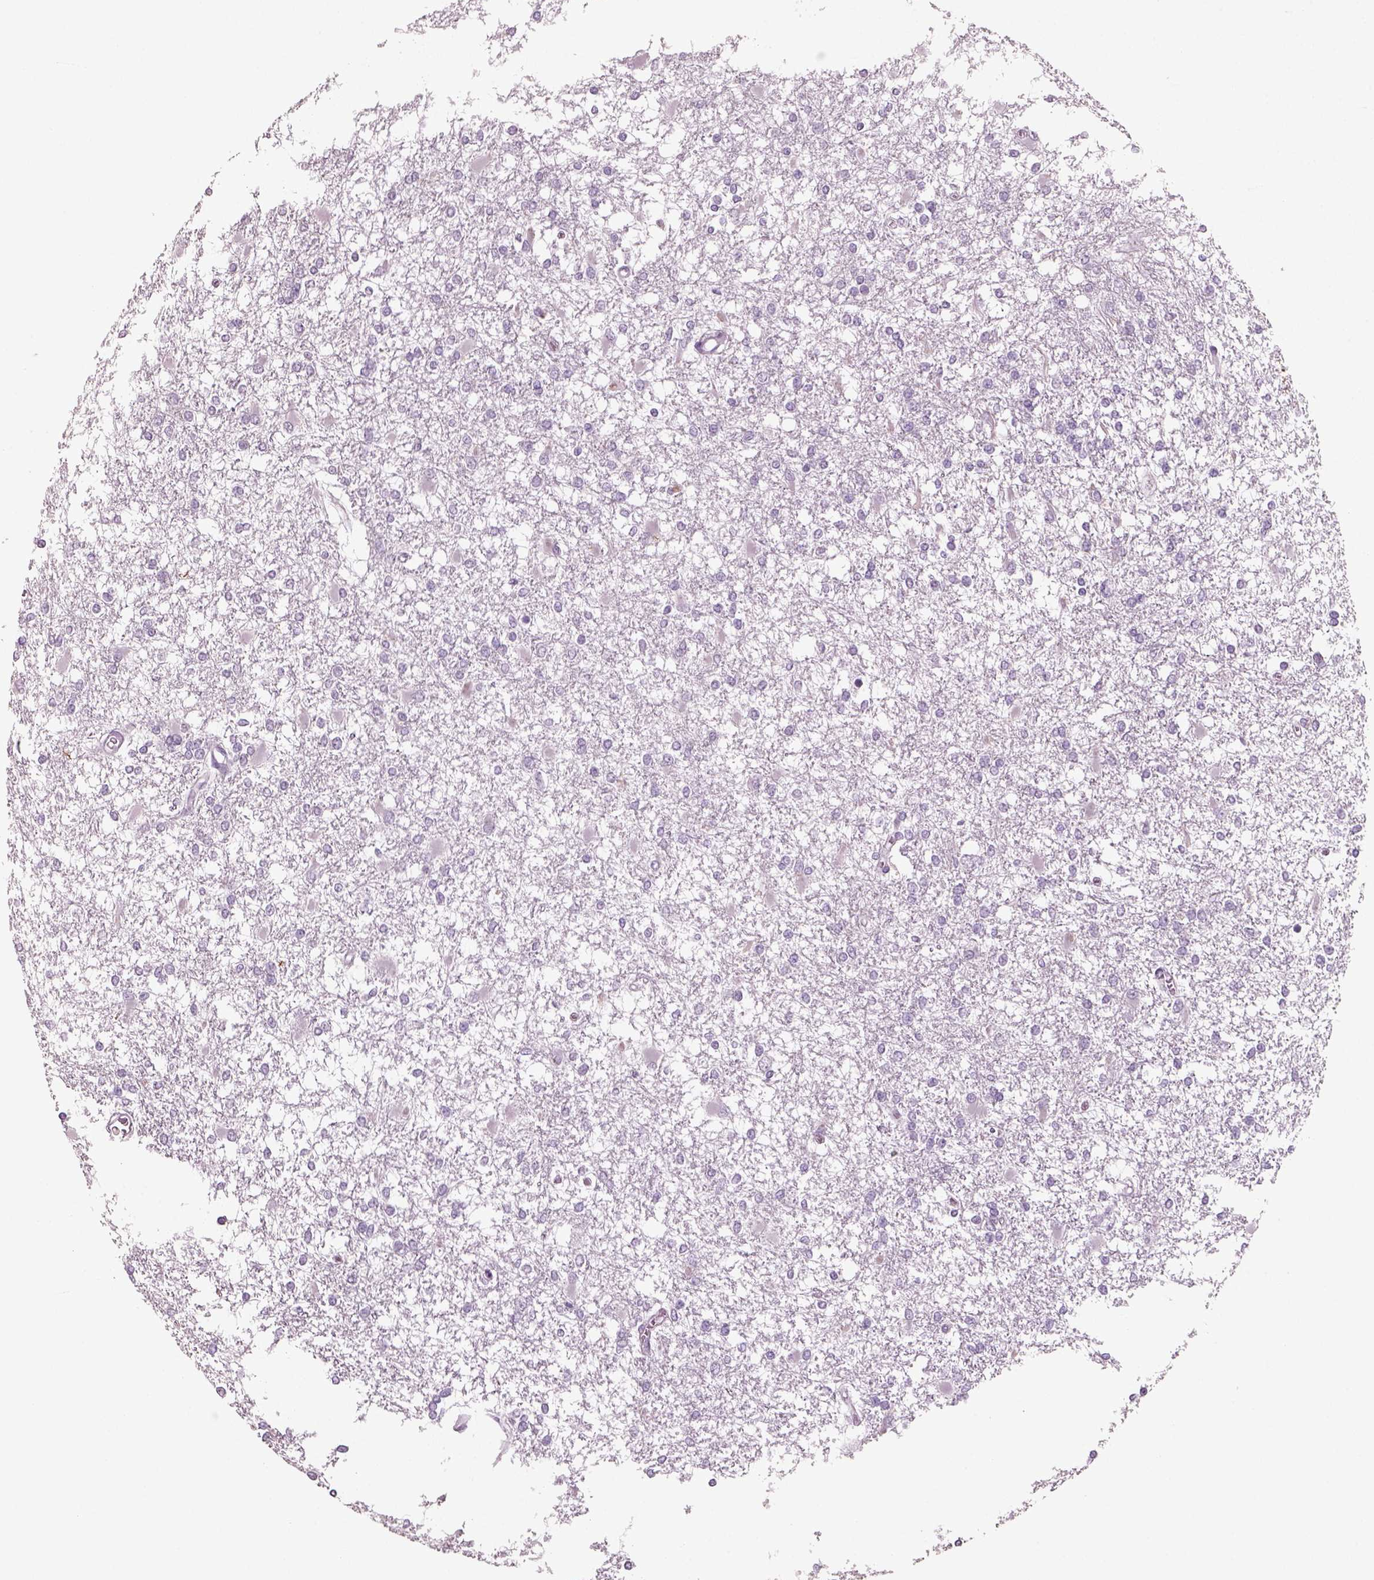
{"staining": {"intensity": "negative", "quantity": "none", "location": "none"}, "tissue": "glioma", "cell_type": "Tumor cells", "image_type": "cancer", "snomed": [{"axis": "morphology", "description": "Glioma, malignant, High grade"}, {"axis": "topography", "description": "Cerebral cortex"}], "caption": "DAB (3,3'-diaminobenzidine) immunohistochemical staining of glioma exhibits no significant expression in tumor cells.", "gene": "SLC6A2", "patient": {"sex": "male", "age": 79}}